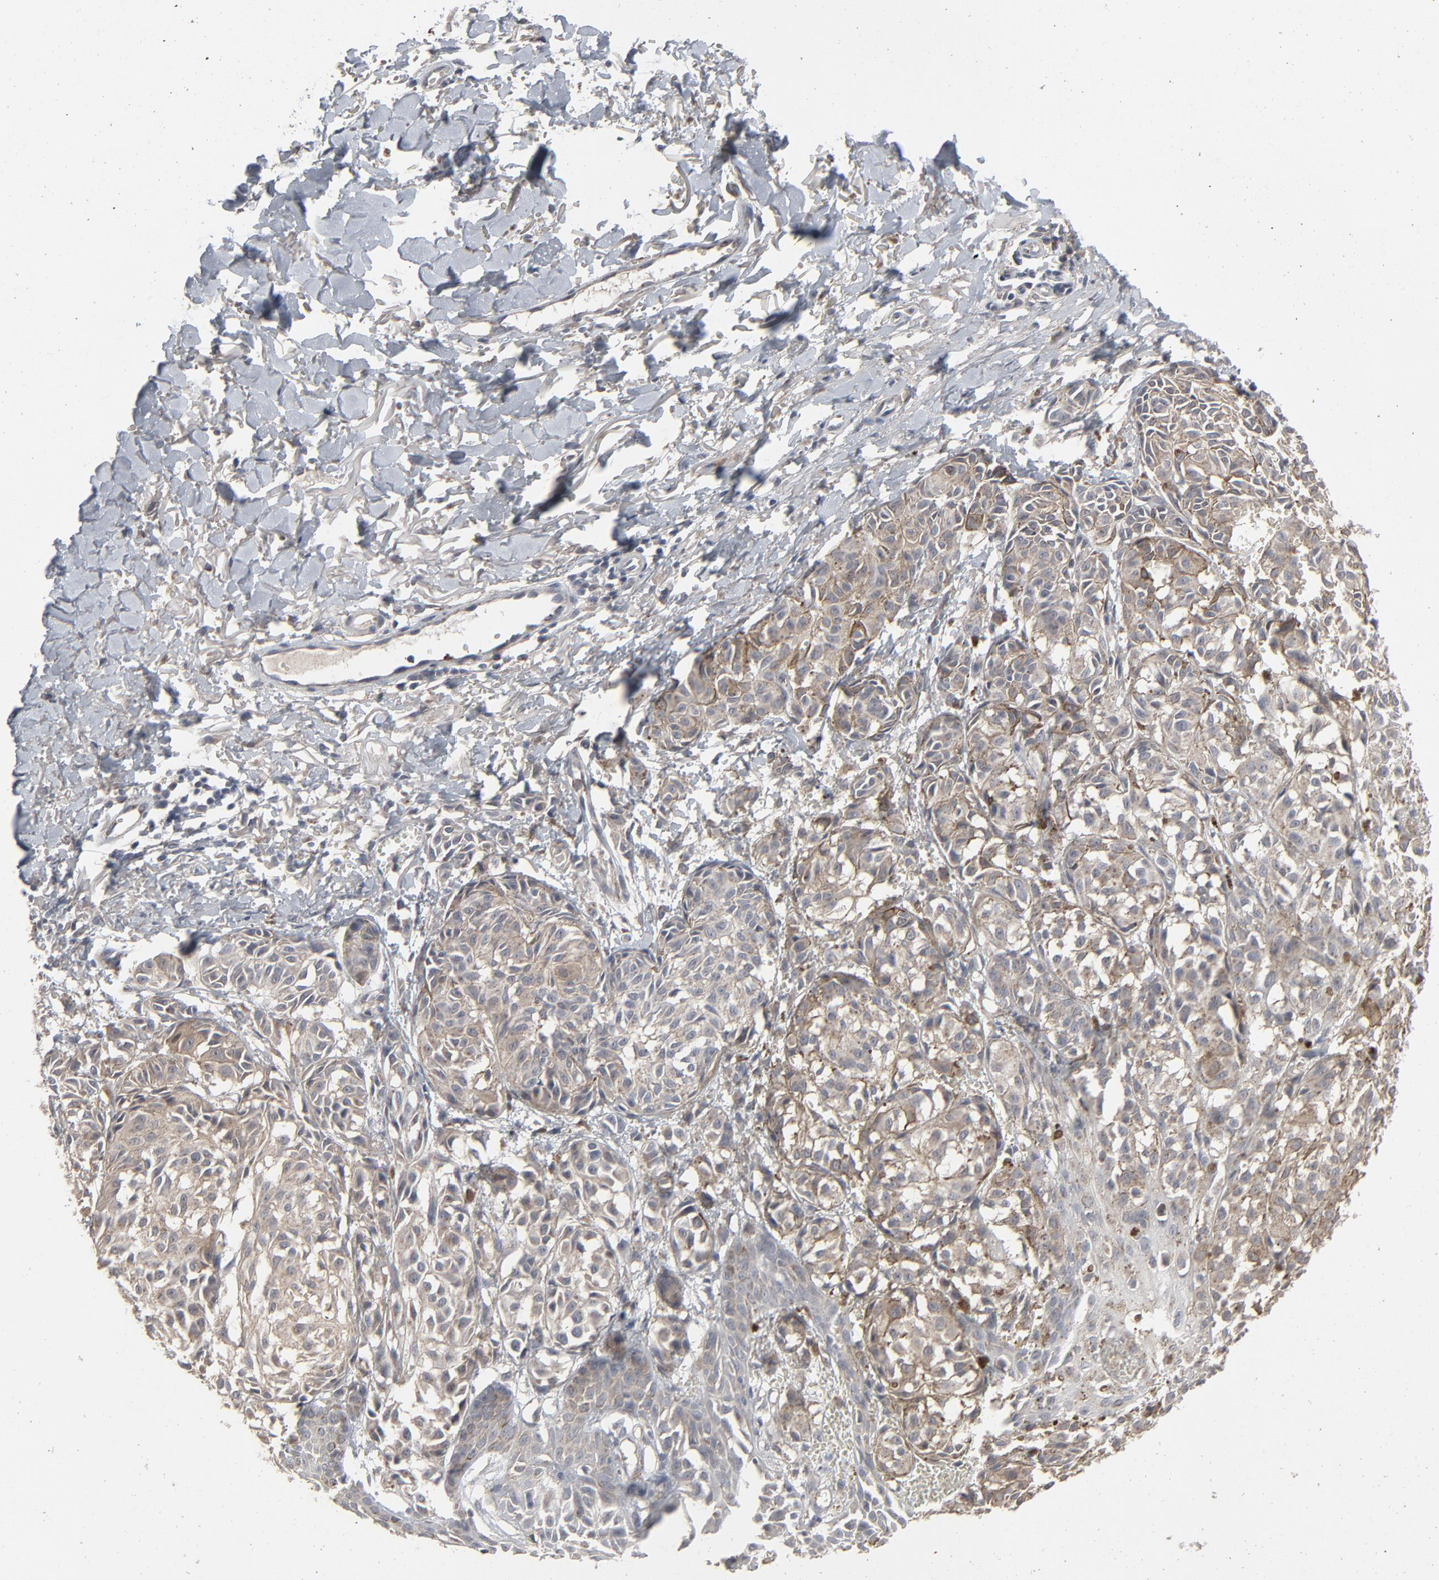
{"staining": {"intensity": "moderate", "quantity": ">75%", "location": "cytoplasmic/membranous"}, "tissue": "melanoma", "cell_type": "Tumor cells", "image_type": "cancer", "snomed": [{"axis": "morphology", "description": "Malignant melanoma, NOS"}, {"axis": "topography", "description": "Skin"}], "caption": "Brown immunohistochemical staining in human melanoma demonstrates moderate cytoplasmic/membranous expression in approximately >75% of tumor cells. The staining was performed using DAB (3,3'-diaminobenzidine), with brown indicating positive protein expression. Nuclei are stained blue with hematoxylin.", "gene": "JAM3", "patient": {"sex": "male", "age": 76}}